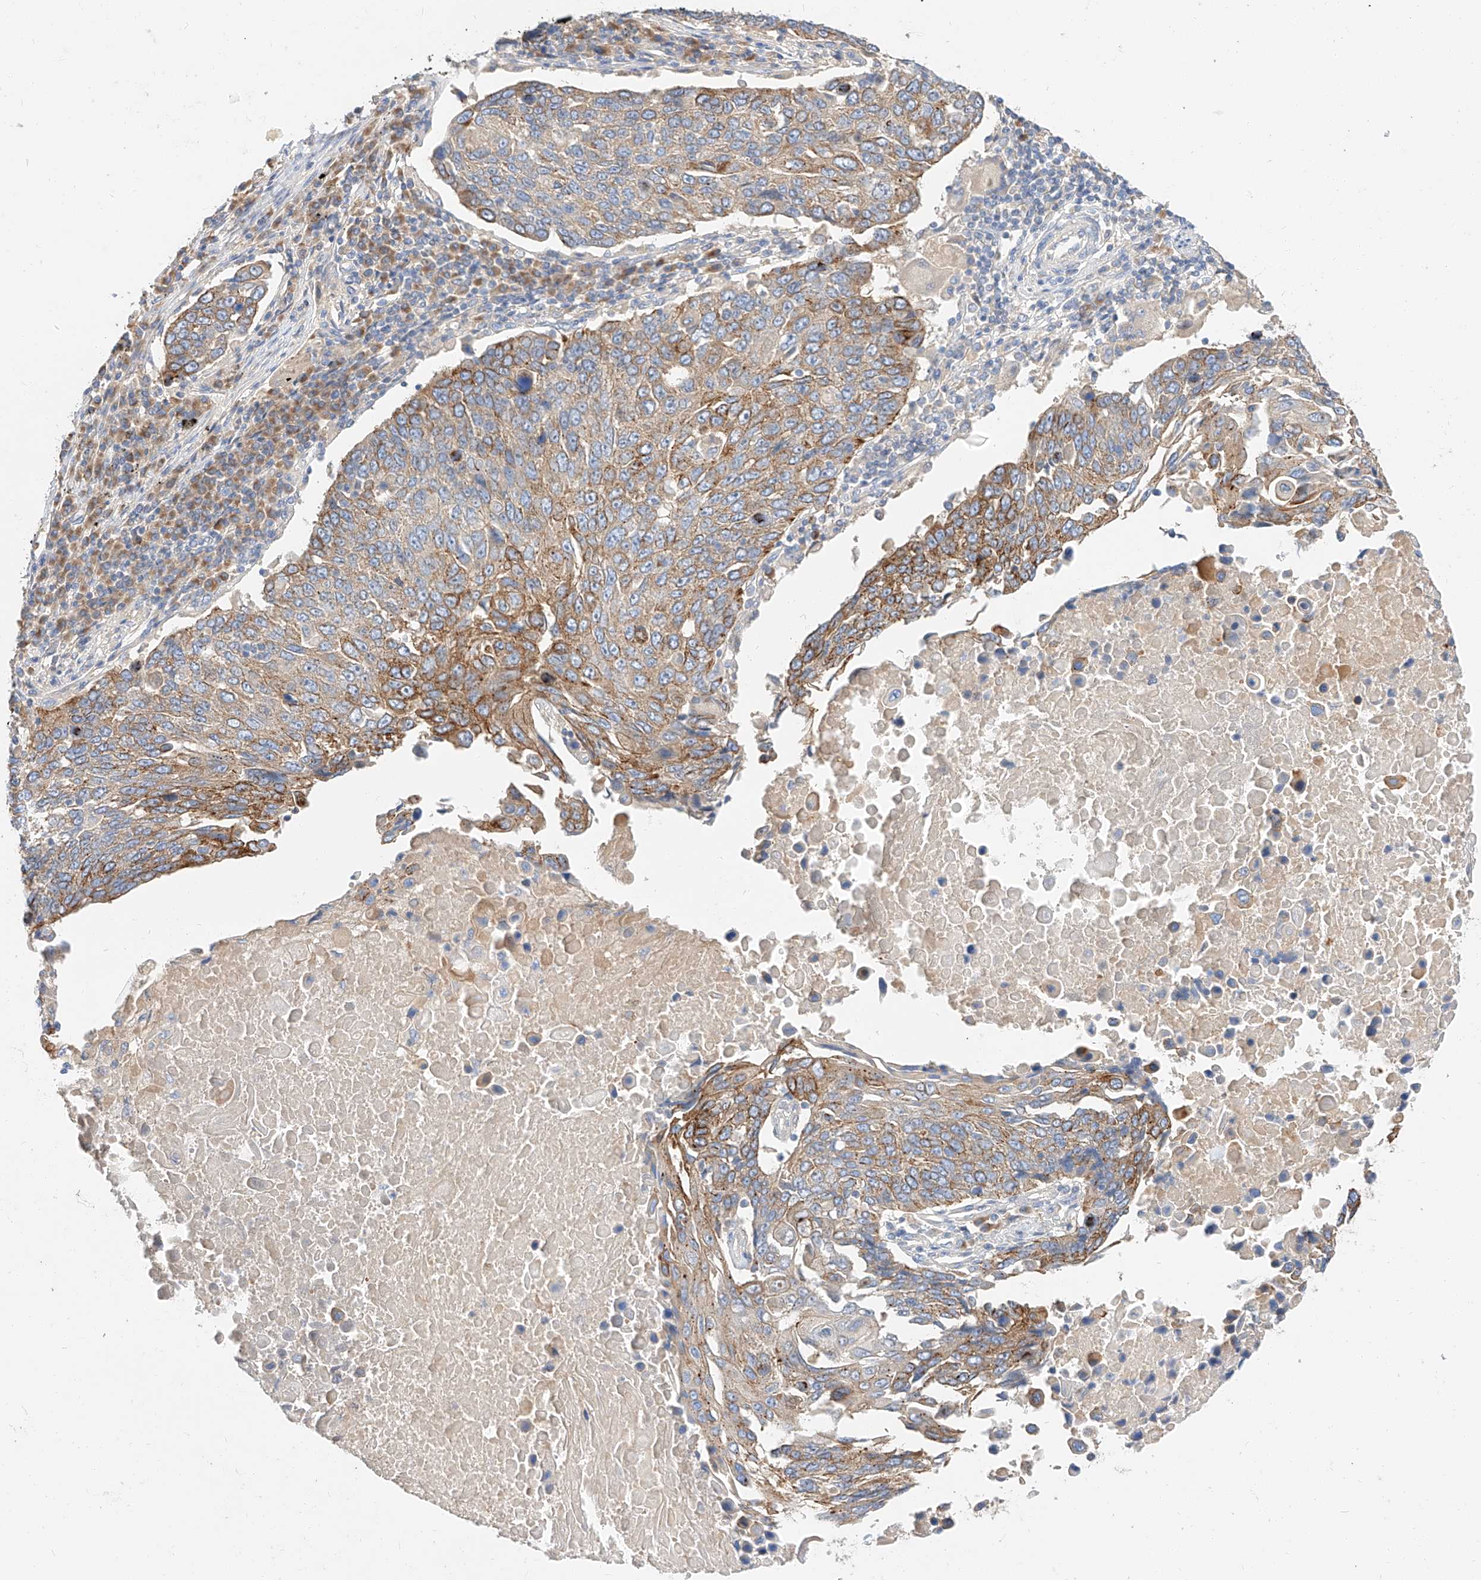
{"staining": {"intensity": "moderate", "quantity": ">75%", "location": "cytoplasmic/membranous"}, "tissue": "lung cancer", "cell_type": "Tumor cells", "image_type": "cancer", "snomed": [{"axis": "morphology", "description": "Squamous cell carcinoma, NOS"}, {"axis": "topography", "description": "Lung"}], "caption": "Lung cancer (squamous cell carcinoma) stained for a protein (brown) exhibits moderate cytoplasmic/membranous positive staining in about >75% of tumor cells.", "gene": "MAP7", "patient": {"sex": "male", "age": 66}}